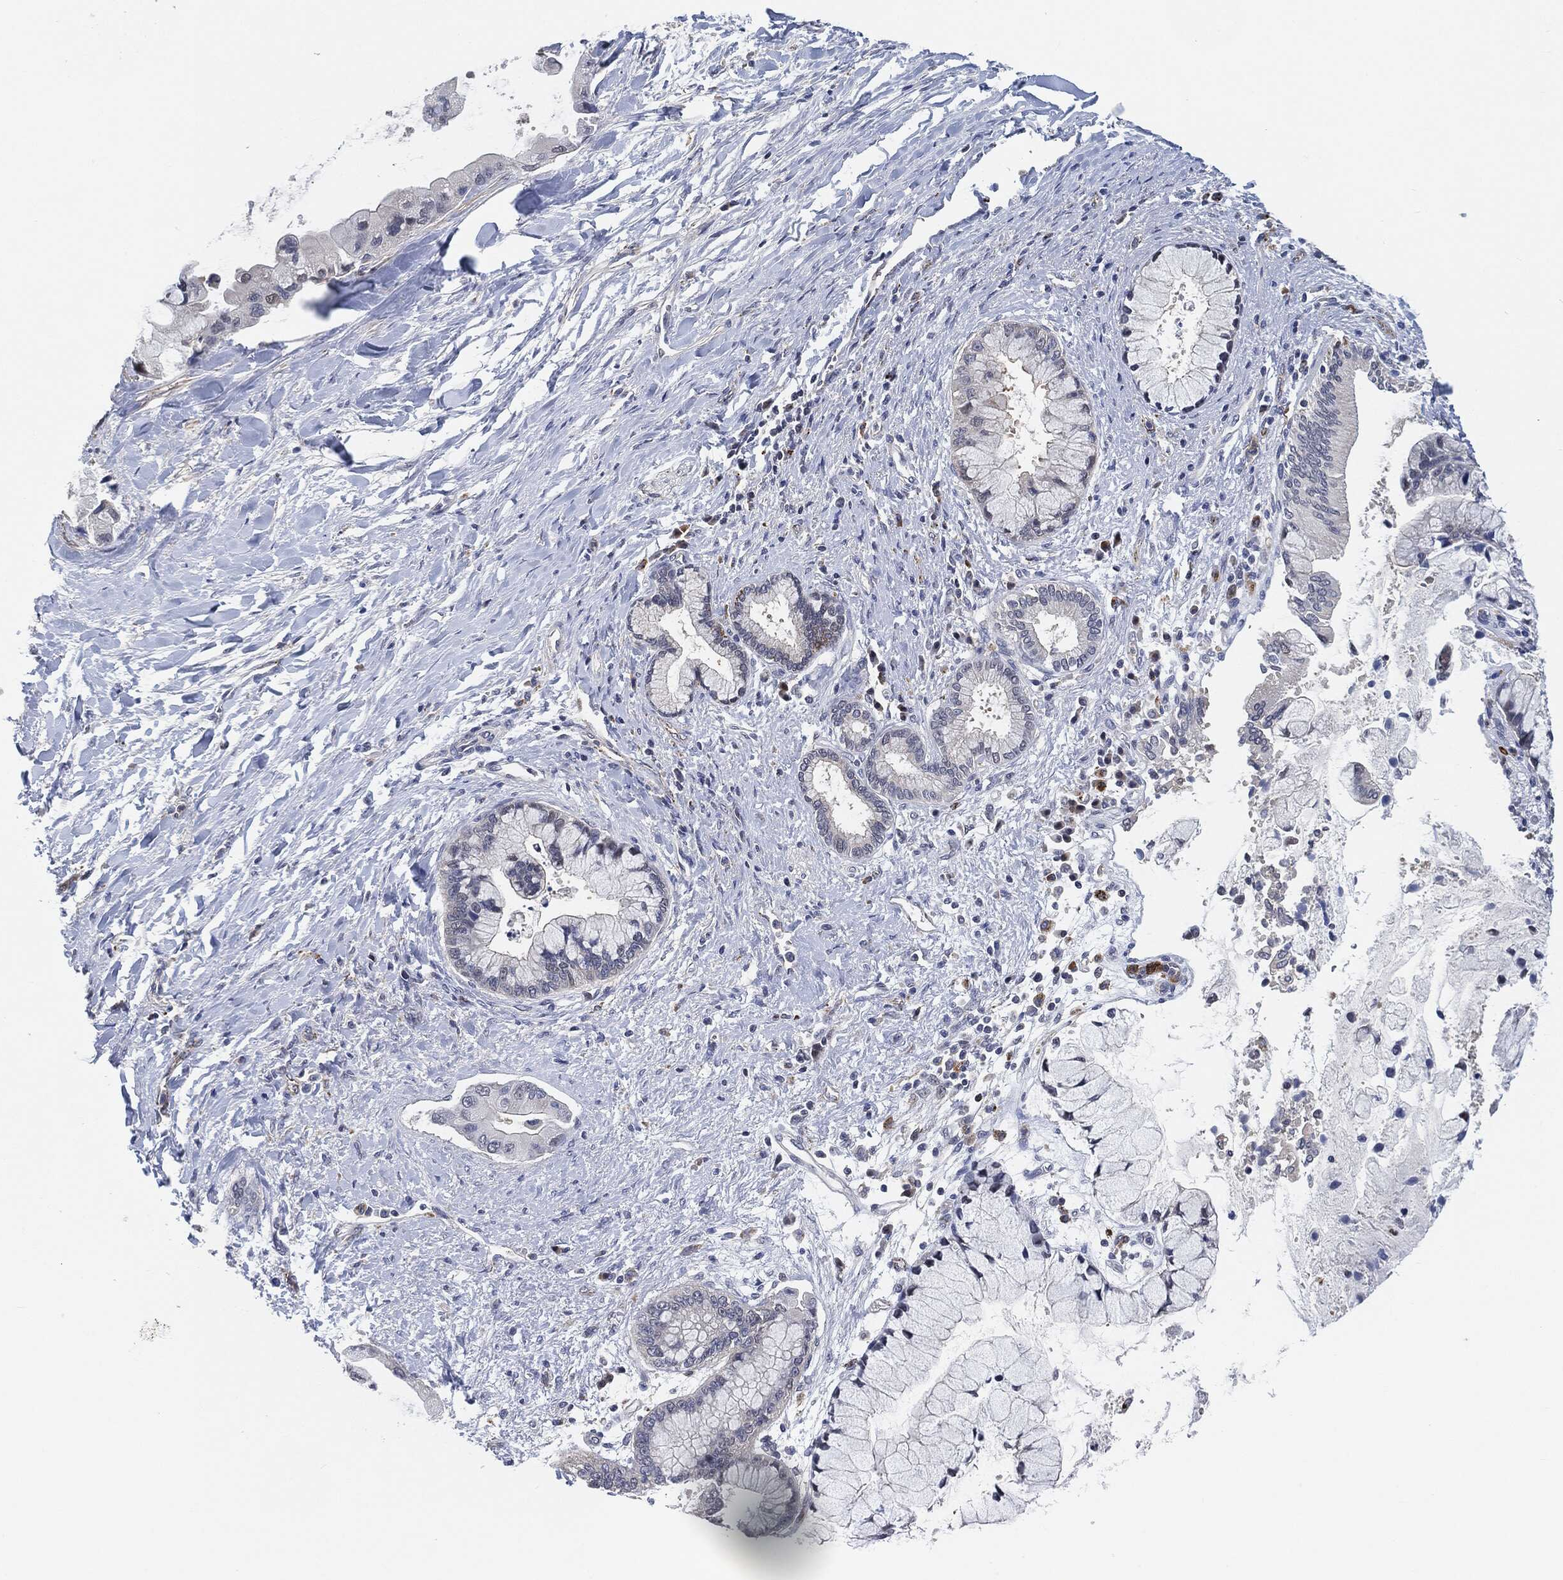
{"staining": {"intensity": "negative", "quantity": "none", "location": "none"}, "tissue": "liver cancer", "cell_type": "Tumor cells", "image_type": "cancer", "snomed": [{"axis": "morphology", "description": "Normal tissue, NOS"}, {"axis": "morphology", "description": "Cholangiocarcinoma"}, {"axis": "topography", "description": "Liver"}, {"axis": "topography", "description": "Peripheral nerve tissue"}], "caption": "Immunohistochemistry of liver cancer reveals no staining in tumor cells.", "gene": "VSIG4", "patient": {"sex": "male", "age": 50}}